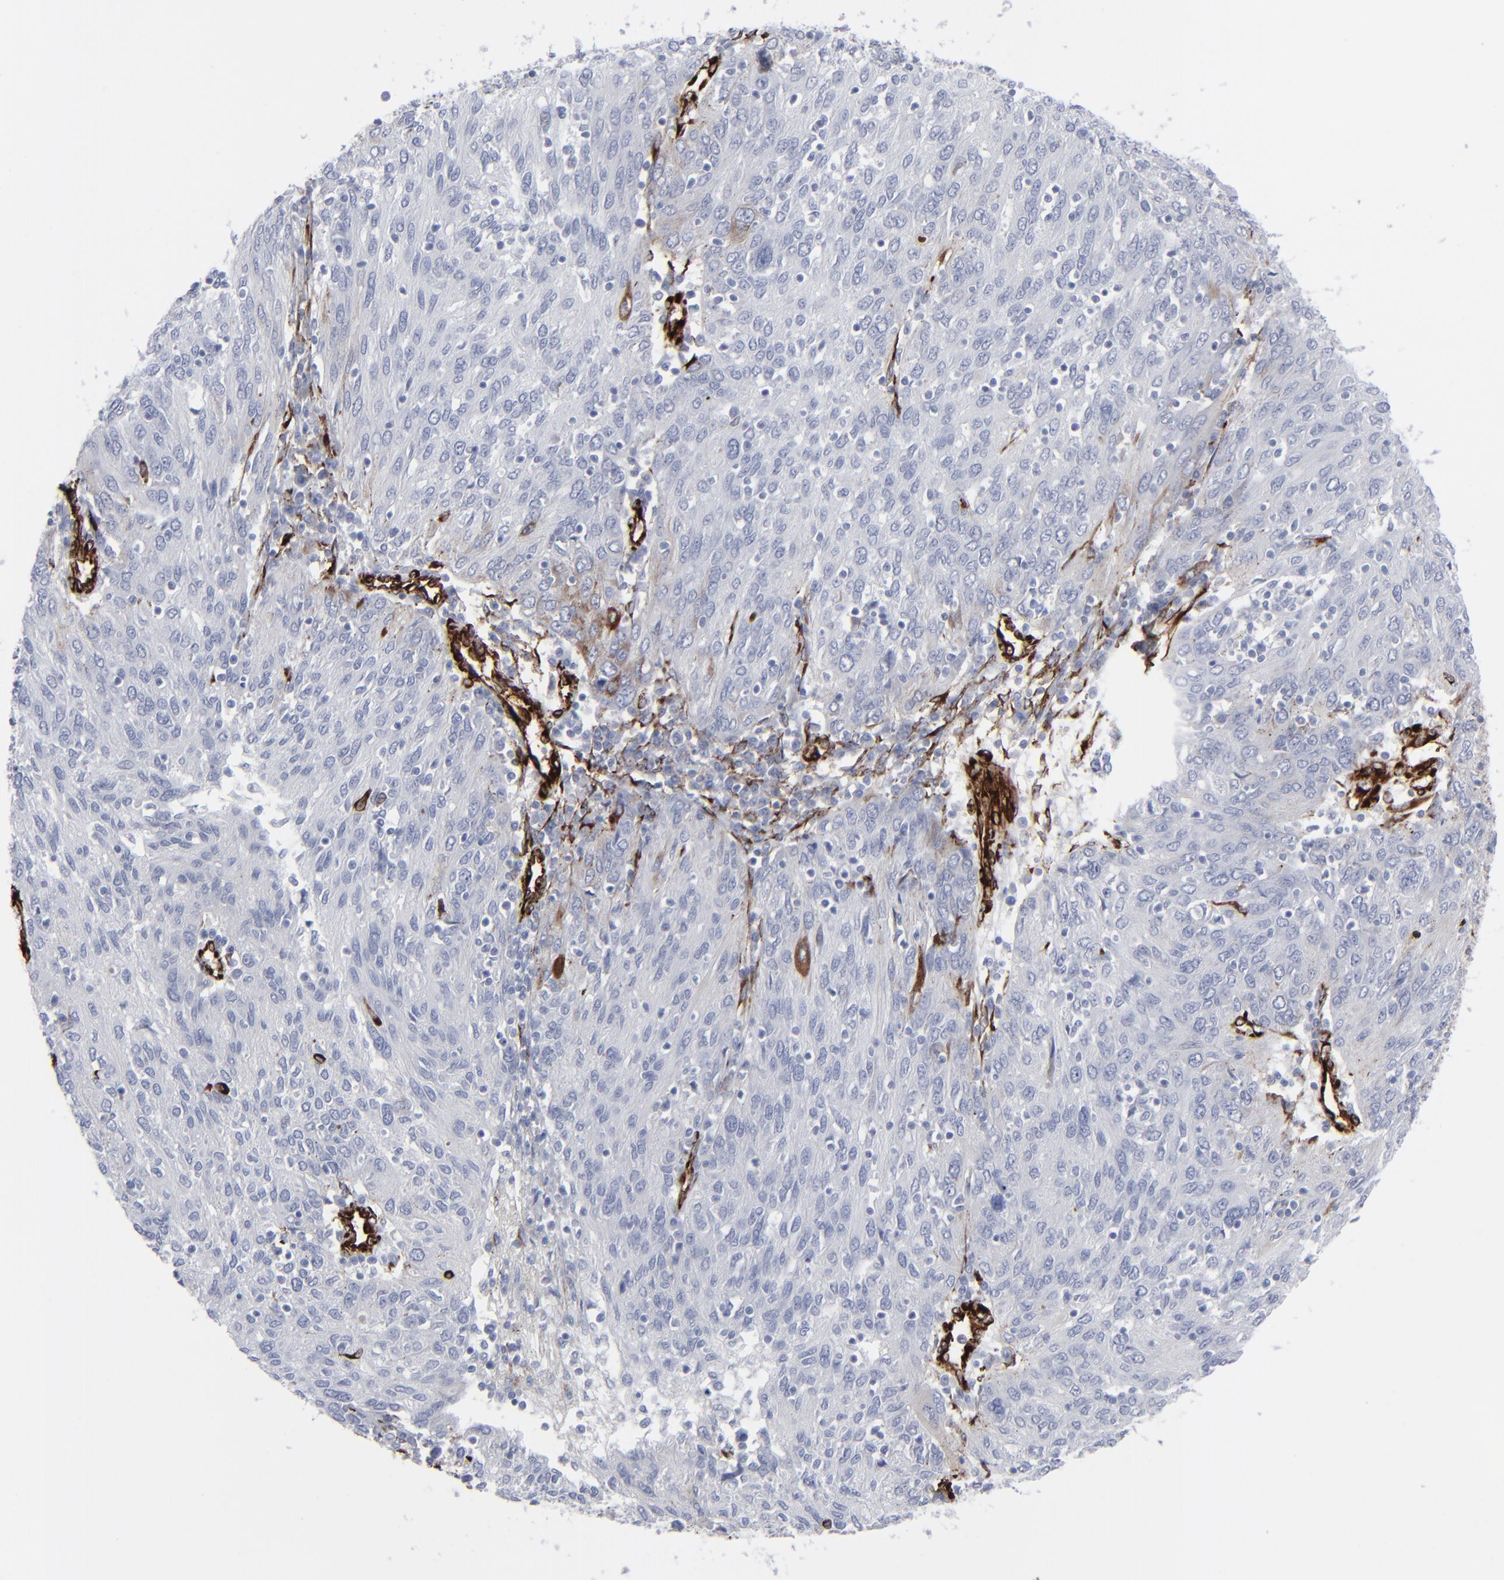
{"staining": {"intensity": "negative", "quantity": "none", "location": "none"}, "tissue": "ovarian cancer", "cell_type": "Tumor cells", "image_type": "cancer", "snomed": [{"axis": "morphology", "description": "Carcinoma, endometroid"}, {"axis": "topography", "description": "Ovary"}], "caption": "Tumor cells are negative for brown protein staining in ovarian cancer (endometroid carcinoma).", "gene": "SPARC", "patient": {"sex": "female", "age": 50}}